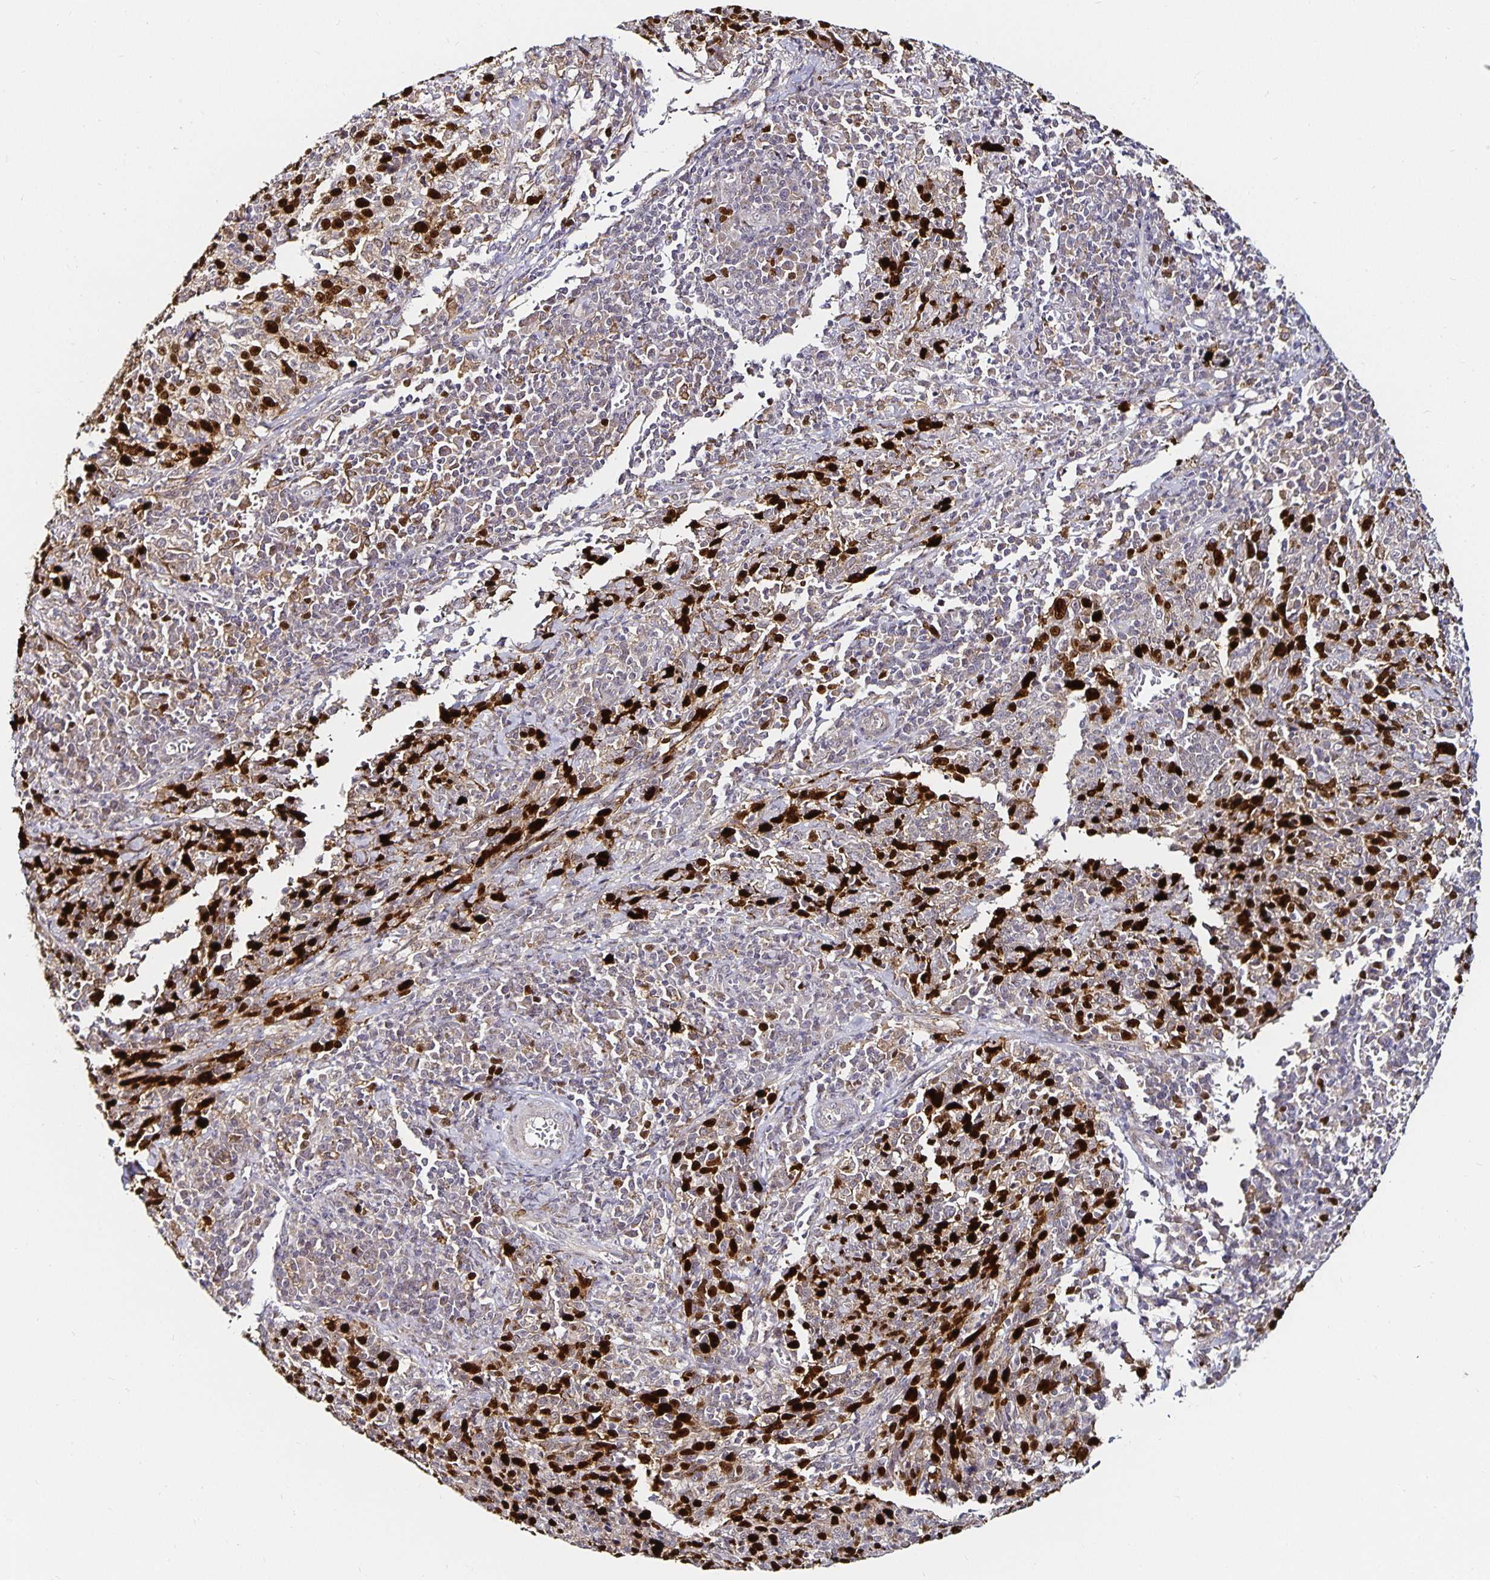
{"staining": {"intensity": "strong", "quantity": "25%-75%", "location": "nuclear"}, "tissue": "cervical cancer", "cell_type": "Tumor cells", "image_type": "cancer", "snomed": [{"axis": "morphology", "description": "Squamous cell carcinoma, NOS"}, {"axis": "topography", "description": "Cervix"}], "caption": "A photomicrograph of human cervical cancer stained for a protein exhibits strong nuclear brown staining in tumor cells.", "gene": "ANLN", "patient": {"sex": "female", "age": 46}}